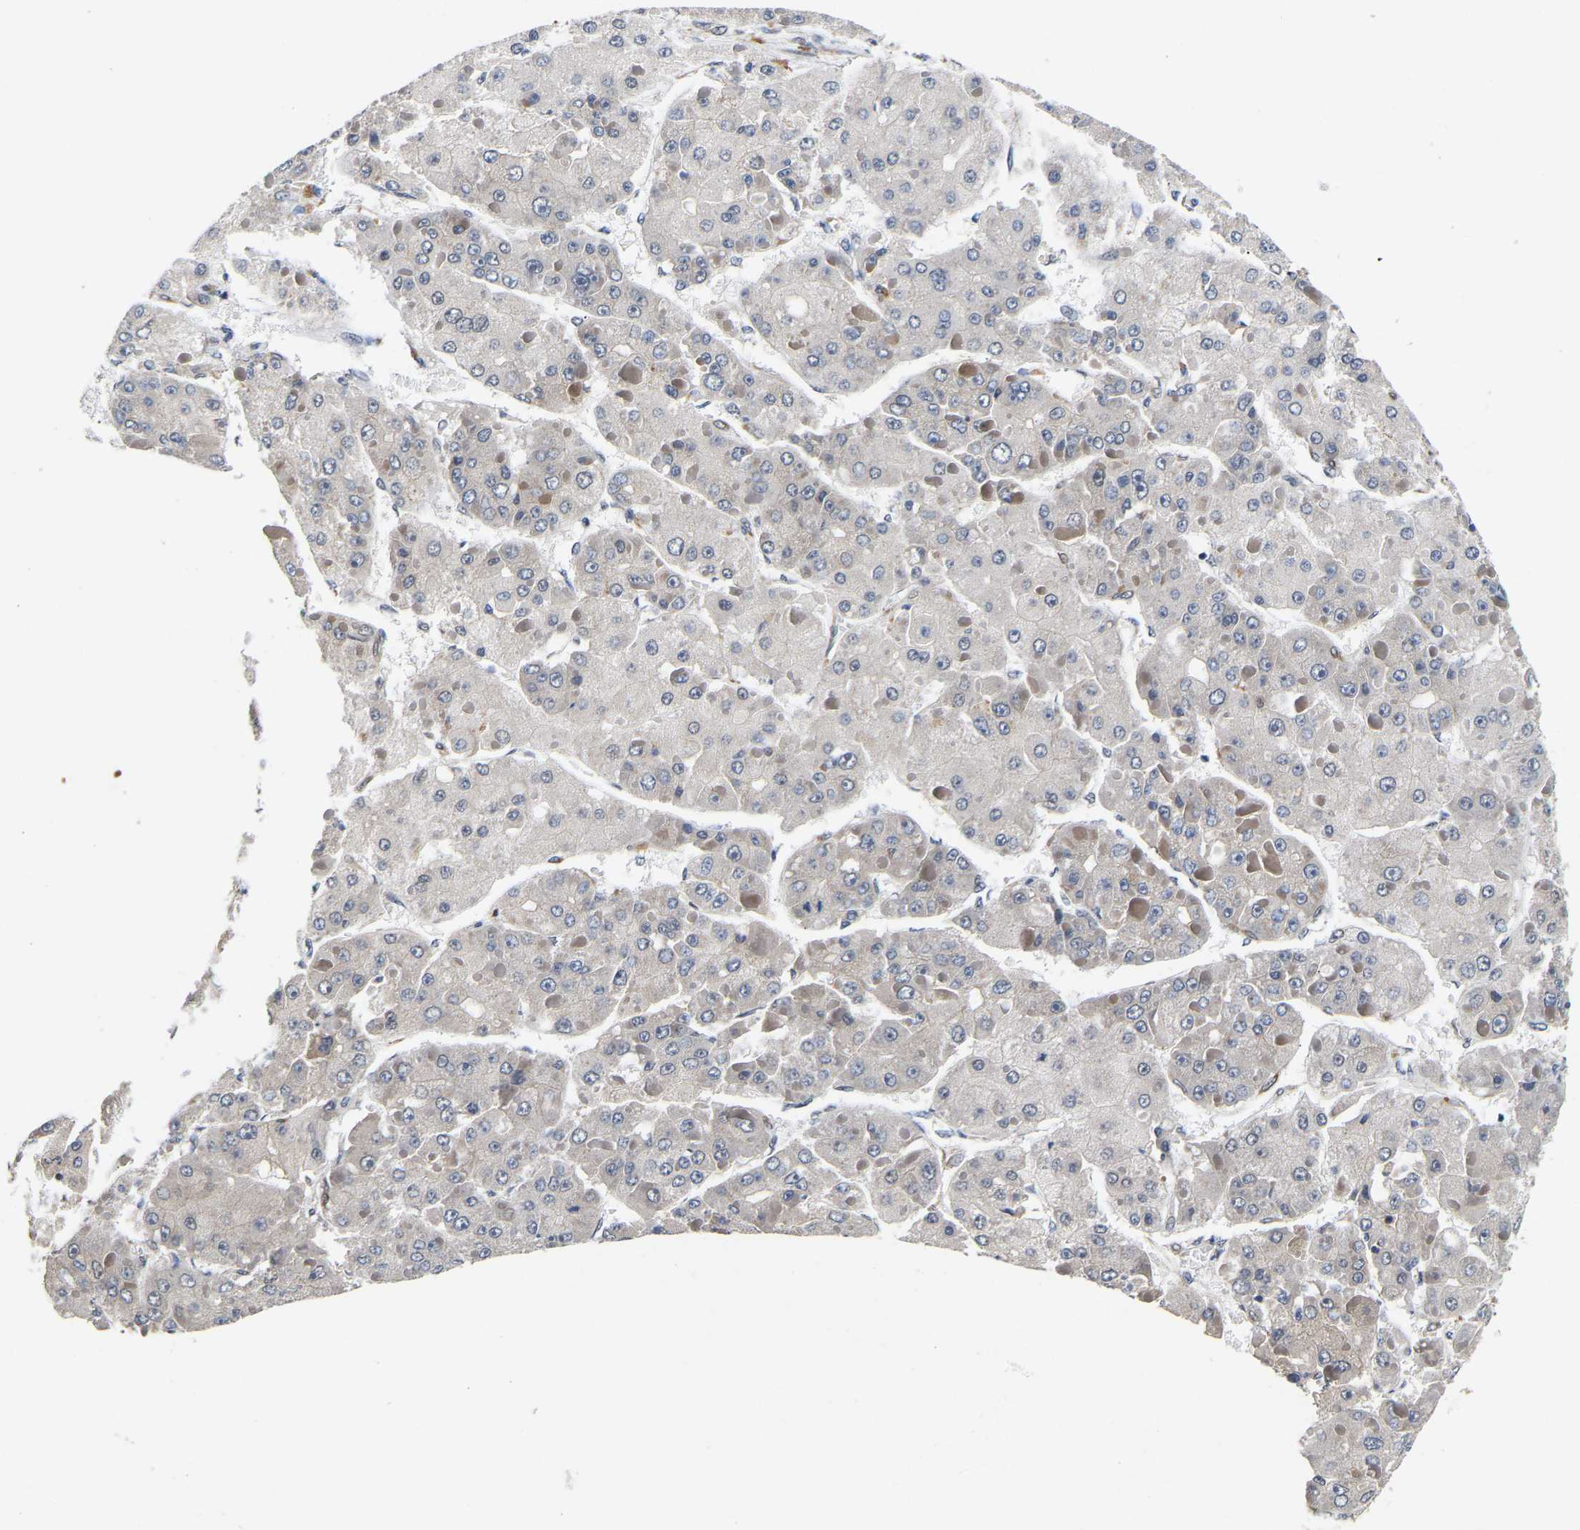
{"staining": {"intensity": "negative", "quantity": "none", "location": "none"}, "tissue": "liver cancer", "cell_type": "Tumor cells", "image_type": "cancer", "snomed": [{"axis": "morphology", "description": "Carcinoma, Hepatocellular, NOS"}, {"axis": "topography", "description": "Liver"}], "caption": "High power microscopy histopathology image of an immunohistochemistry (IHC) photomicrograph of liver cancer (hepatocellular carcinoma), revealing no significant staining in tumor cells. The staining is performed using DAB (3,3'-diaminobenzidine) brown chromogen with nuclei counter-stained in using hematoxylin.", "gene": "METTL16", "patient": {"sex": "female", "age": 73}}